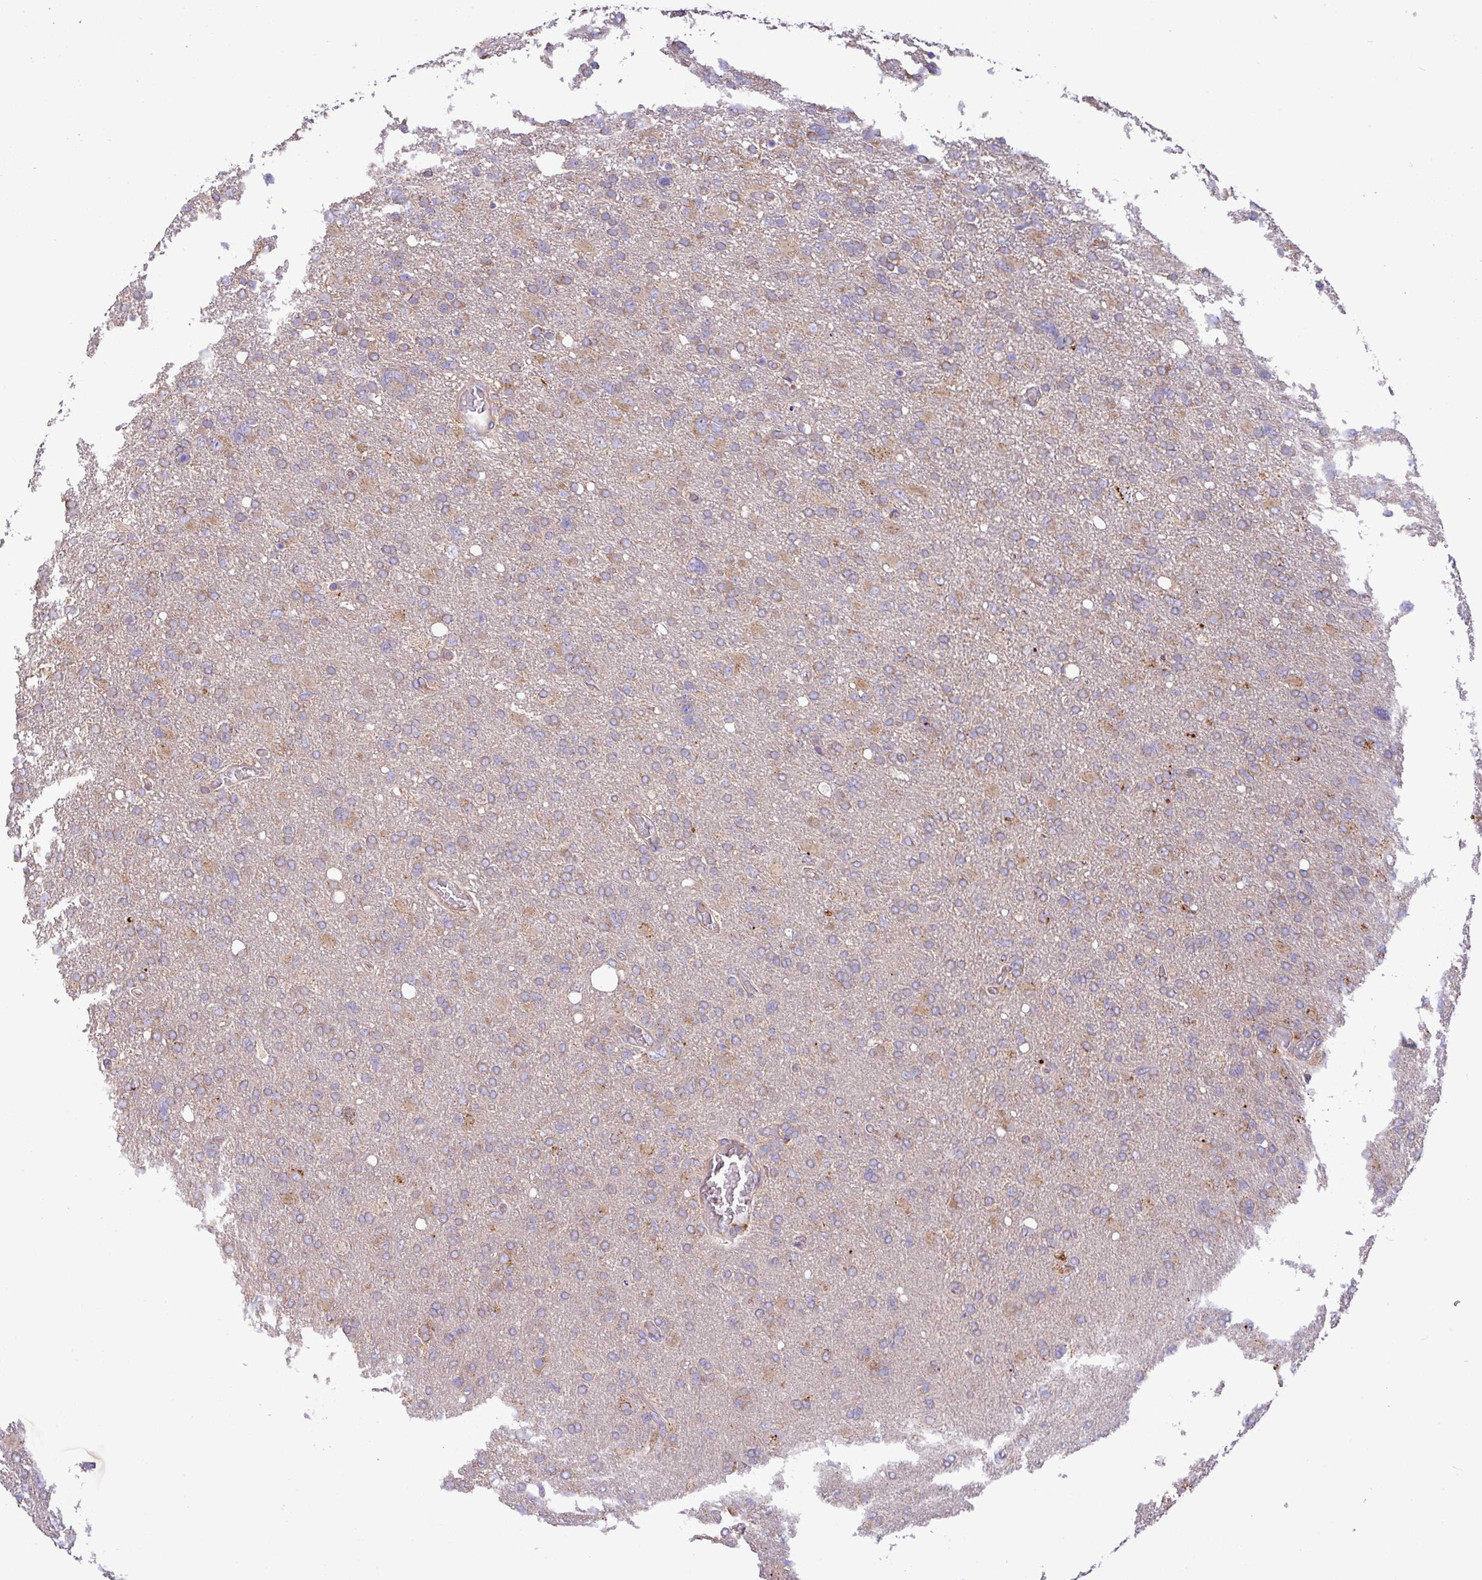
{"staining": {"intensity": "weak", "quantity": ">75%", "location": "cytoplasmic/membranous"}, "tissue": "glioma", "cell_type": "Tumor cells", "image_type": "cancer", "snomed": [{"axis": "morphology", "description": "Glioma, malignant, High grade"}, {"axis": "topography", "description": "Brain"}], "caption": "Protein expression analysis of human malignant glioma (high-grade) reveals weak cytoplasmic/membranous expression in approximately >75% of tumor cells. (DAB (3,3'-diaminobenzidine) = brown stain, brightfield microscopy at high magnification).", "gene": "PPM1J", "patient": {"sex": "male", "age": 61}}